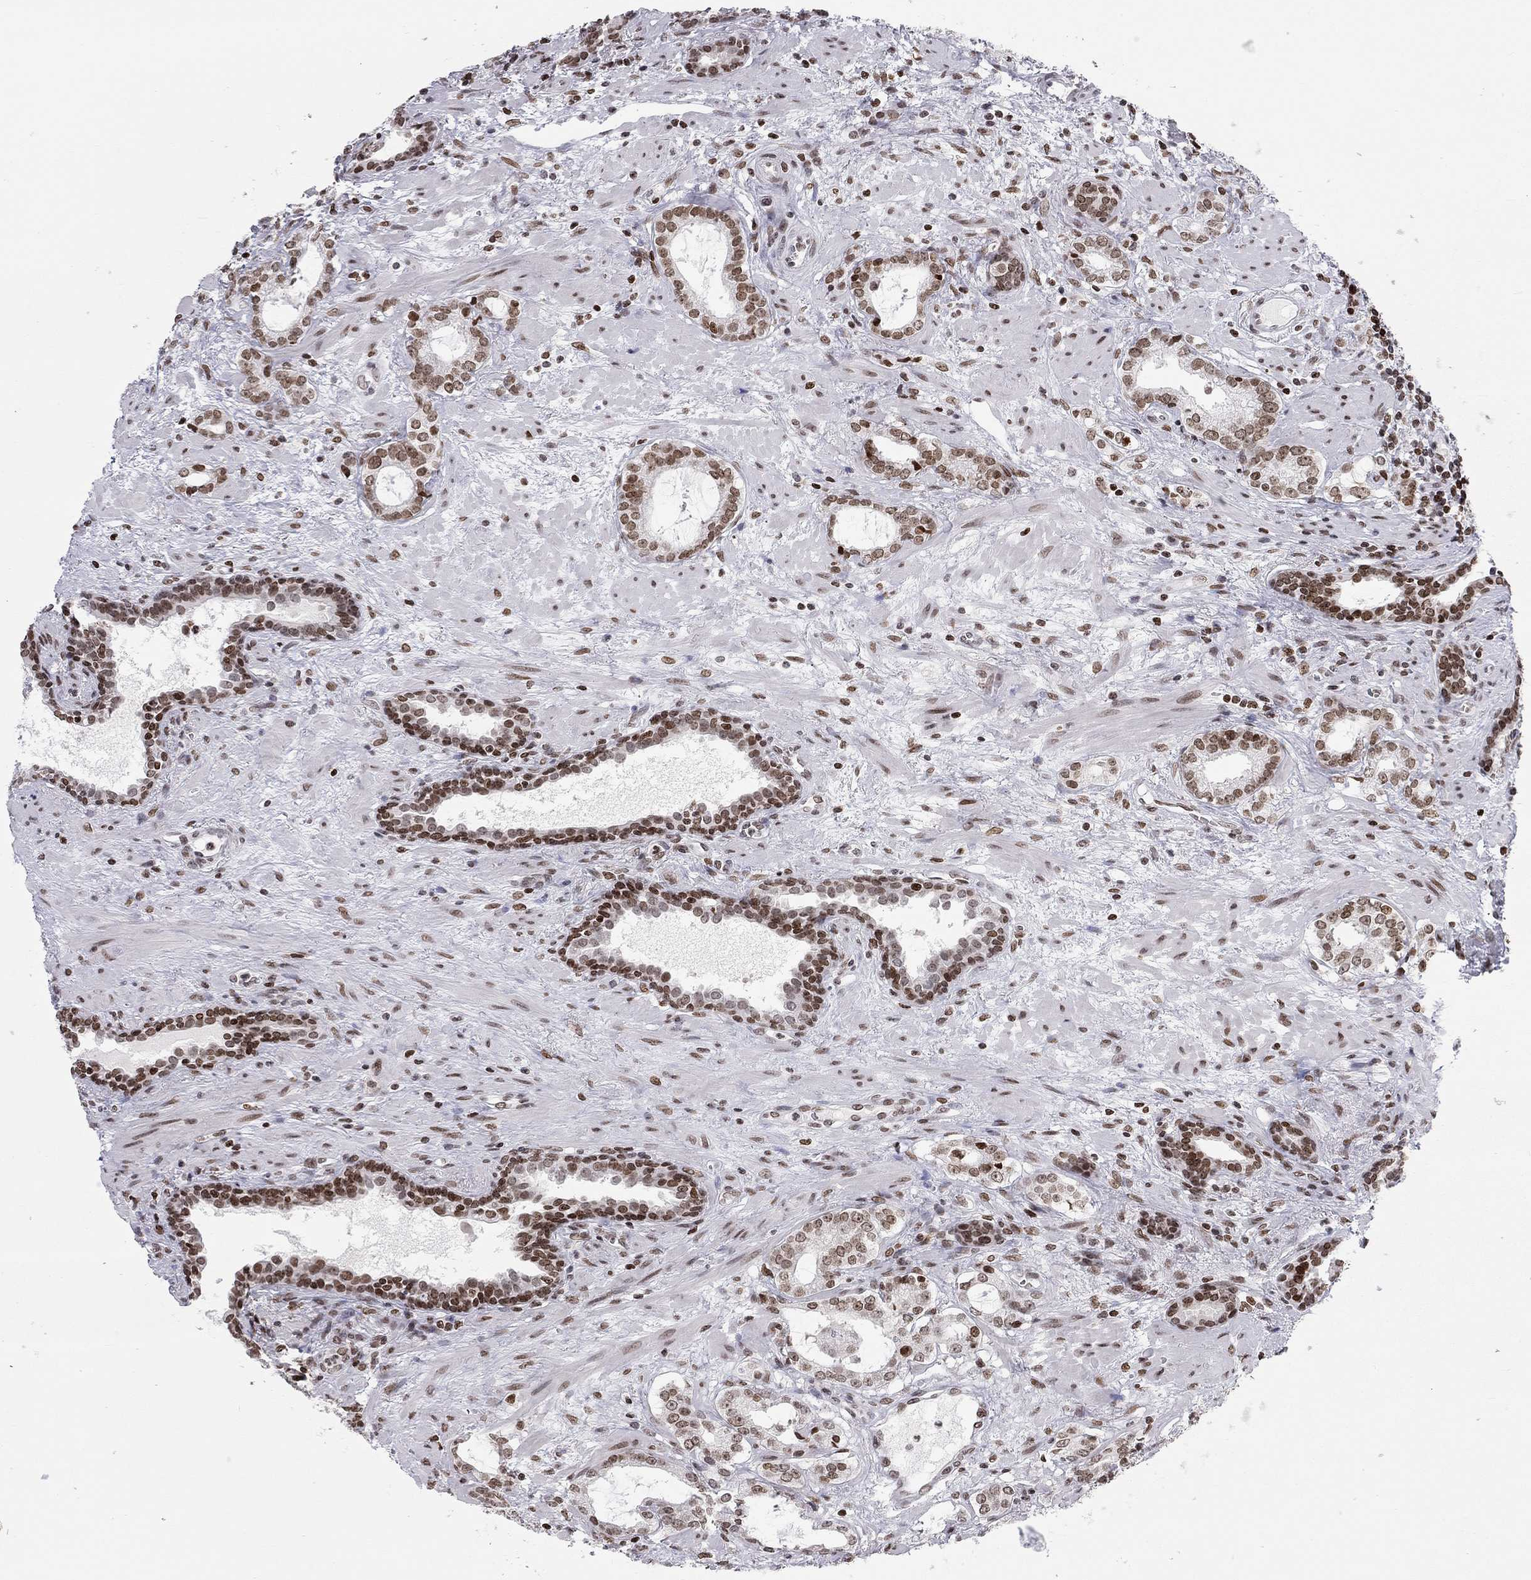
{"staining": {"intensity": "moderate", "quantity": ">75%", "location": "nuclear"}, "tissue": "prostate cancer", "cell_type": "Tumor cells", "image_type": "cancer", "snomed": [{"axis": "morphology", "description": "Adenocarcinoma, NOS"}, {"axis": "topography", "description": "Prostate"}], "caption": "About >75% of tumor cells in human prostate cancer (adenocarcinoma) exhibit moderate nuclear protein positivity as visualized by brown immunohistochemical staining.", "gene": "H2AX", "patient": {"sex": "male", "age": 66}}